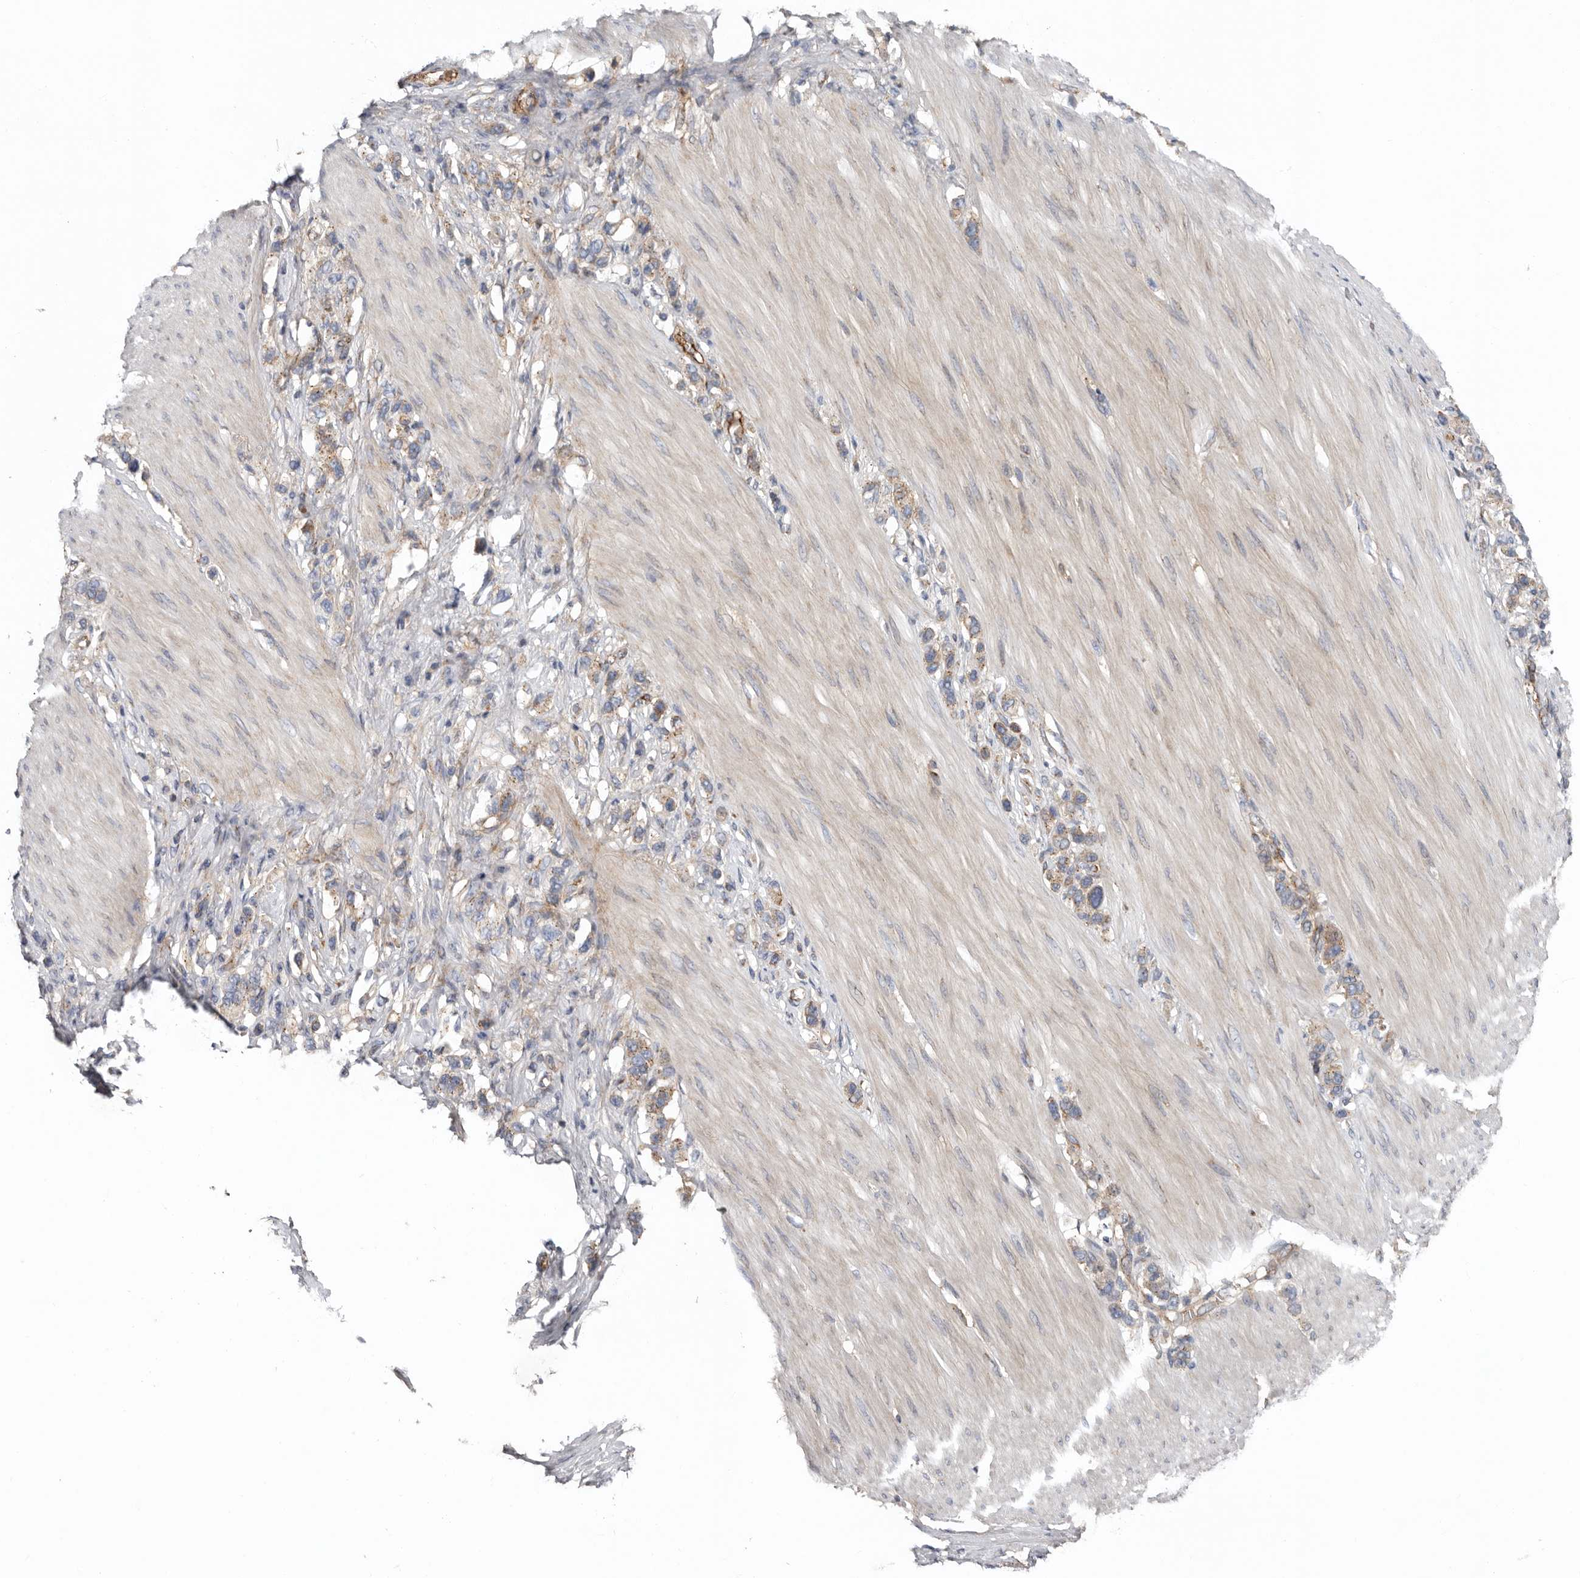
{"staining": {"intensity": "weak", "quantity": "25%-75%", "location": "cytoplasmic/membranous"}, "tissue": "stomach cancer", "cell_type": "Tumor cells", "image_type": "cancer", "snomed": [{"axis": "morphology", "description": "Adenocarcinoma, NOS"}, {"axis": "topography", "description": "Stomach"}], "caption": "Protein expression analysis of stomach cancer (adenocarcinoma) exhibits weak cytoplasmic/membranous positivity in approximately 25%-75% of tumor cells. (DAB = brown stain, brightfield microscopy at high magnification).", "gene": "LUZP1", "patient": {"sex": "female", "age": 65}}